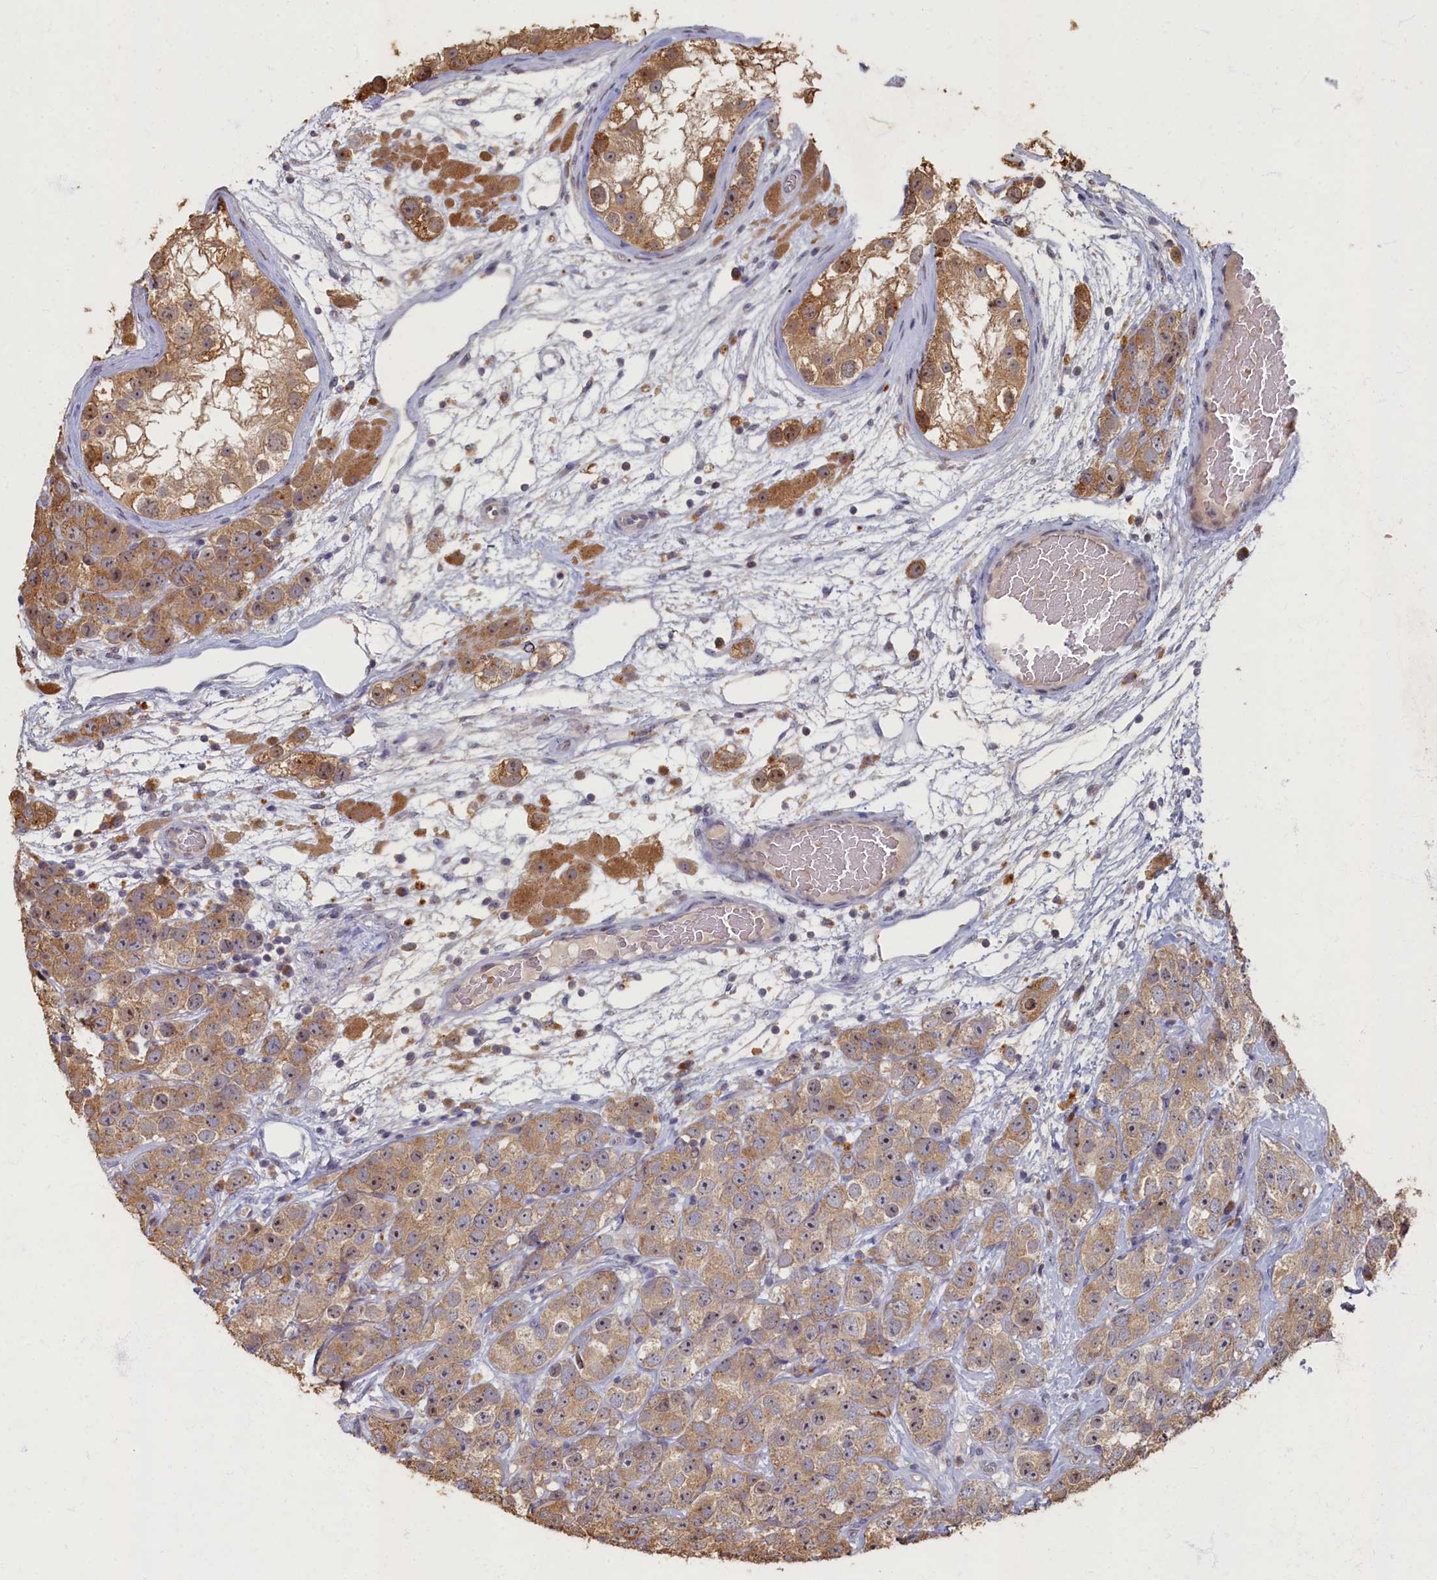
{"staining": {"intensity": "moderate", "quantity": ">75%", "location": "cytoplasmic/membranous,nuclear"}, "tissue": "testis cancer", "cell_type": "Tumor cells", "image_type": "cancer", "snomed": [{"axis": "morphology", "description": "Seminoma, NOS"}, {"axis": "topography", "description": "Testis"}], "caption": "Brown immunohistochemical staining in seminoma (testis) displays moderate cytoplasmic/membranous and nuclear expression in approximately >75% of tumor cells.", "gene": "HUNK", "patient": {"sex": "male", "age": 28}}